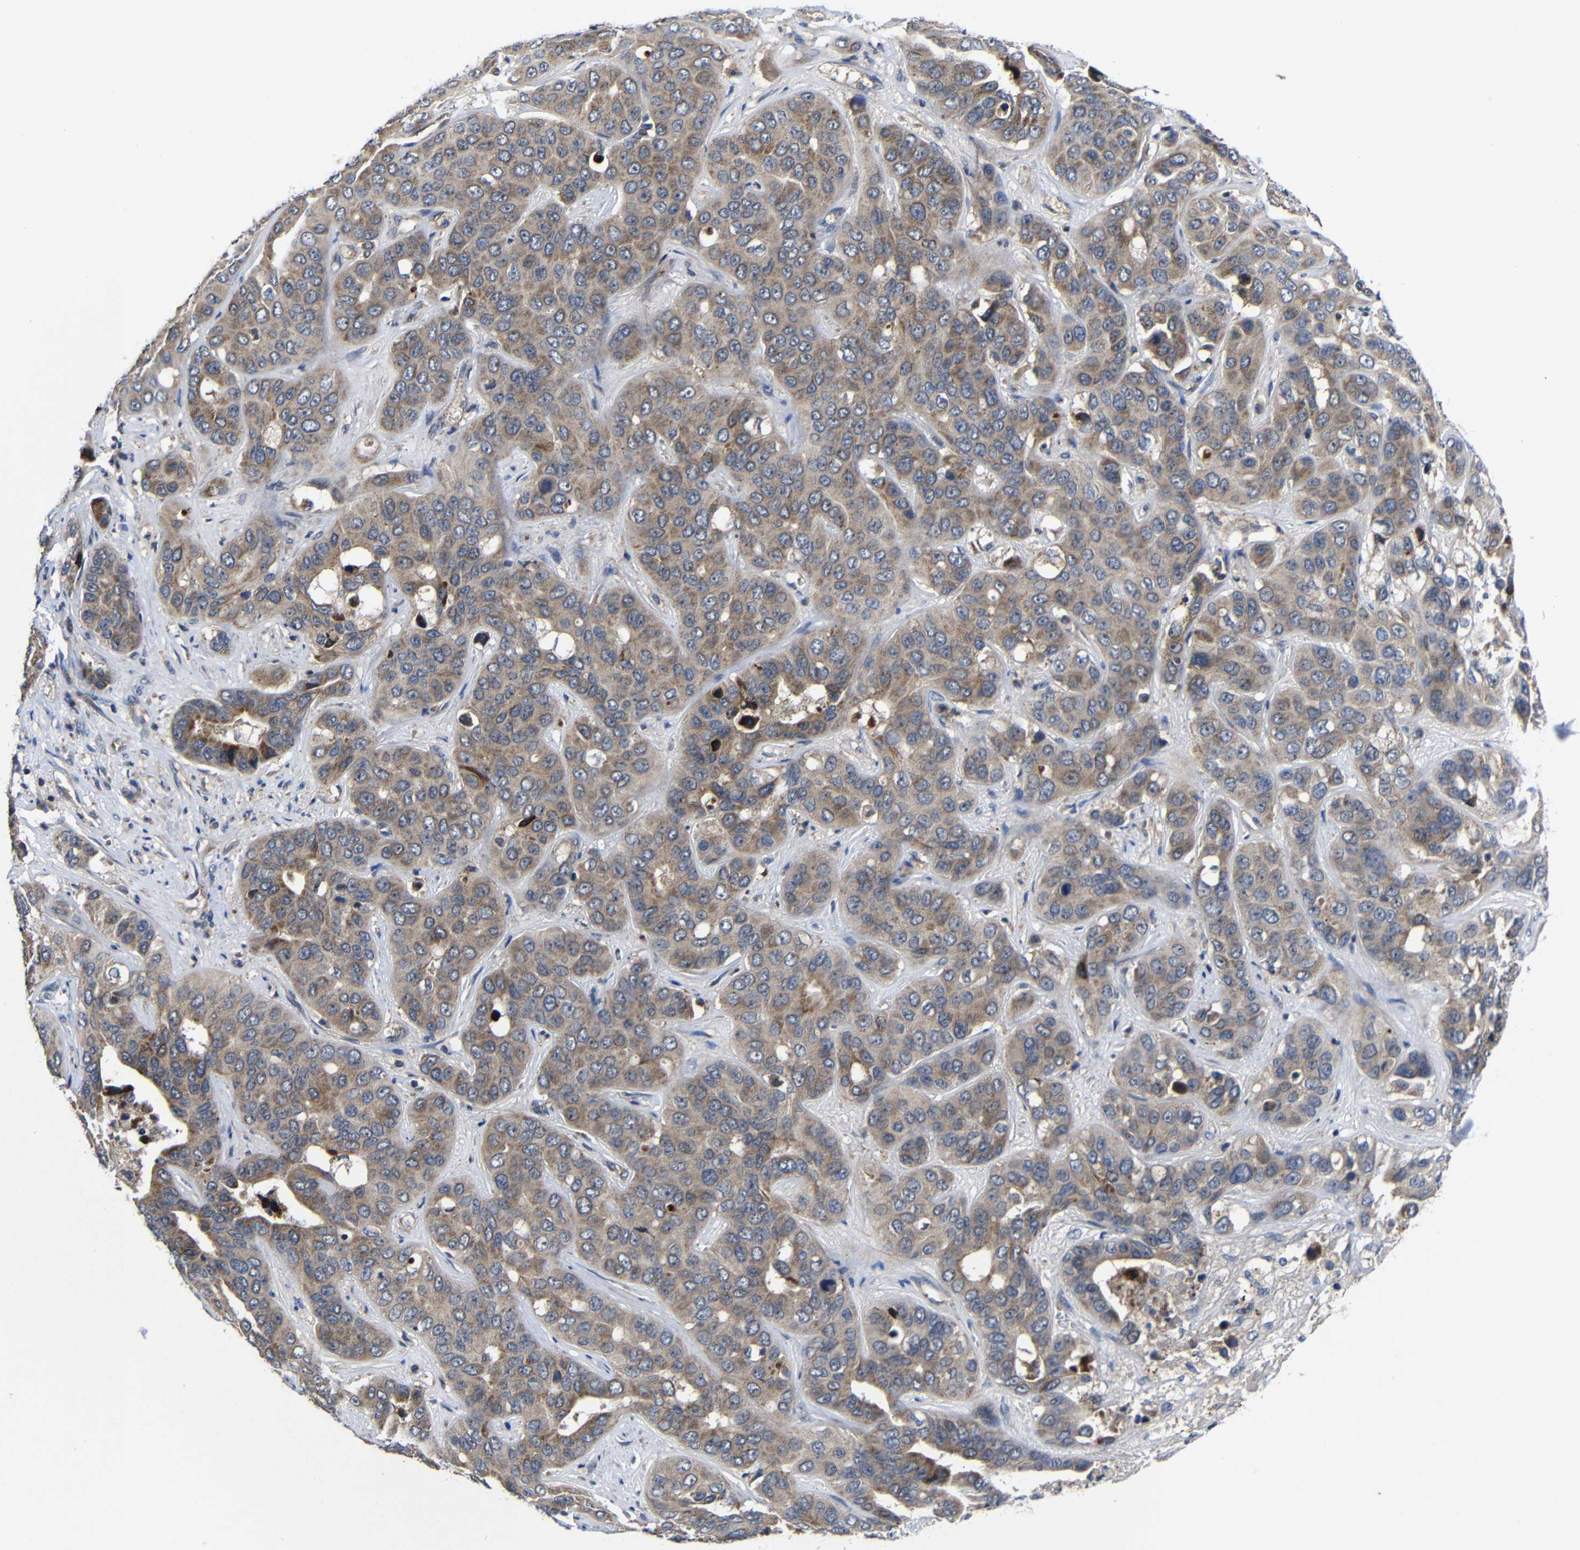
{"staining": {"intensity": "moderate", "quantity": ">75%", "location": "cytoplasmic/membranous"}, "tissue": "liver cancer", "cell_type": "Tumor cells", "image_type": "cancer", "snomed": [{"axis": "morphology", "description": "Cholangiocarcinoma"}, {"axis": "topography", "description": "Liver"}], "caption": "Liver cholangiocarcinoma stained with a protein marker demonstrates moderate staining in tumor cells.", "gene": "LPAR5", "patient": {"sex": "female", "age": 52}}